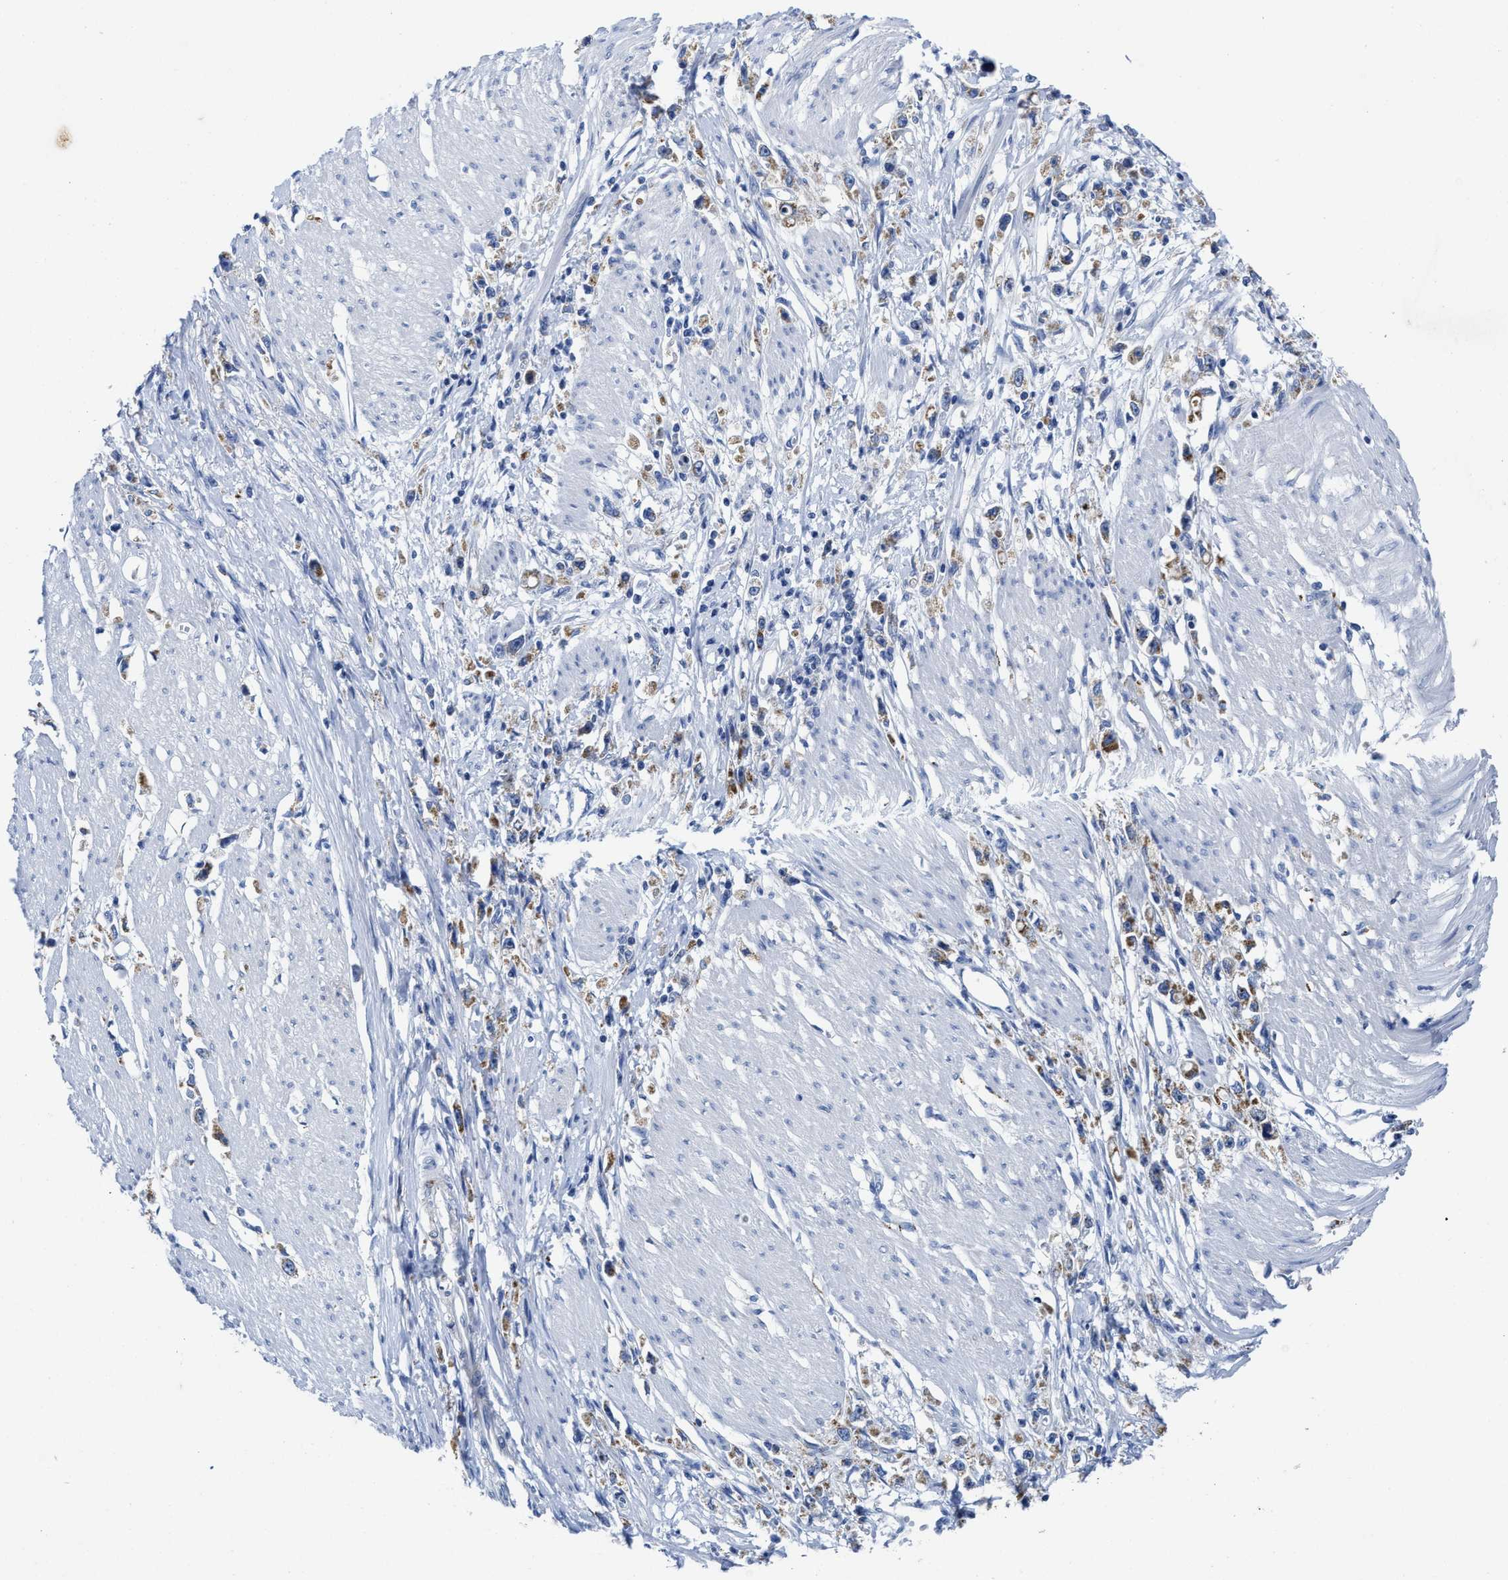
{"staining": {"intensity": "weak", "quantity": "25%-75%", "location": "cytoplasmic/membranous"}, "tissue": "stomach cancer", "cell_type": "Tumor cells", "image_type": "cancer", "snomed": [{"axis": "morphology", "description": "Adenocarcinoma, NOS"}, {"axis": "topography", "description": "Stomach"}], "caption": "Protein staining of stomach adenocarcinoma tissue demonstrates weak cytoplasmic/membranous staining in approximately 25%-75% of tumor cells.", "gene": "TBRG4", "patient": {"sex": "female", "age": 59}}